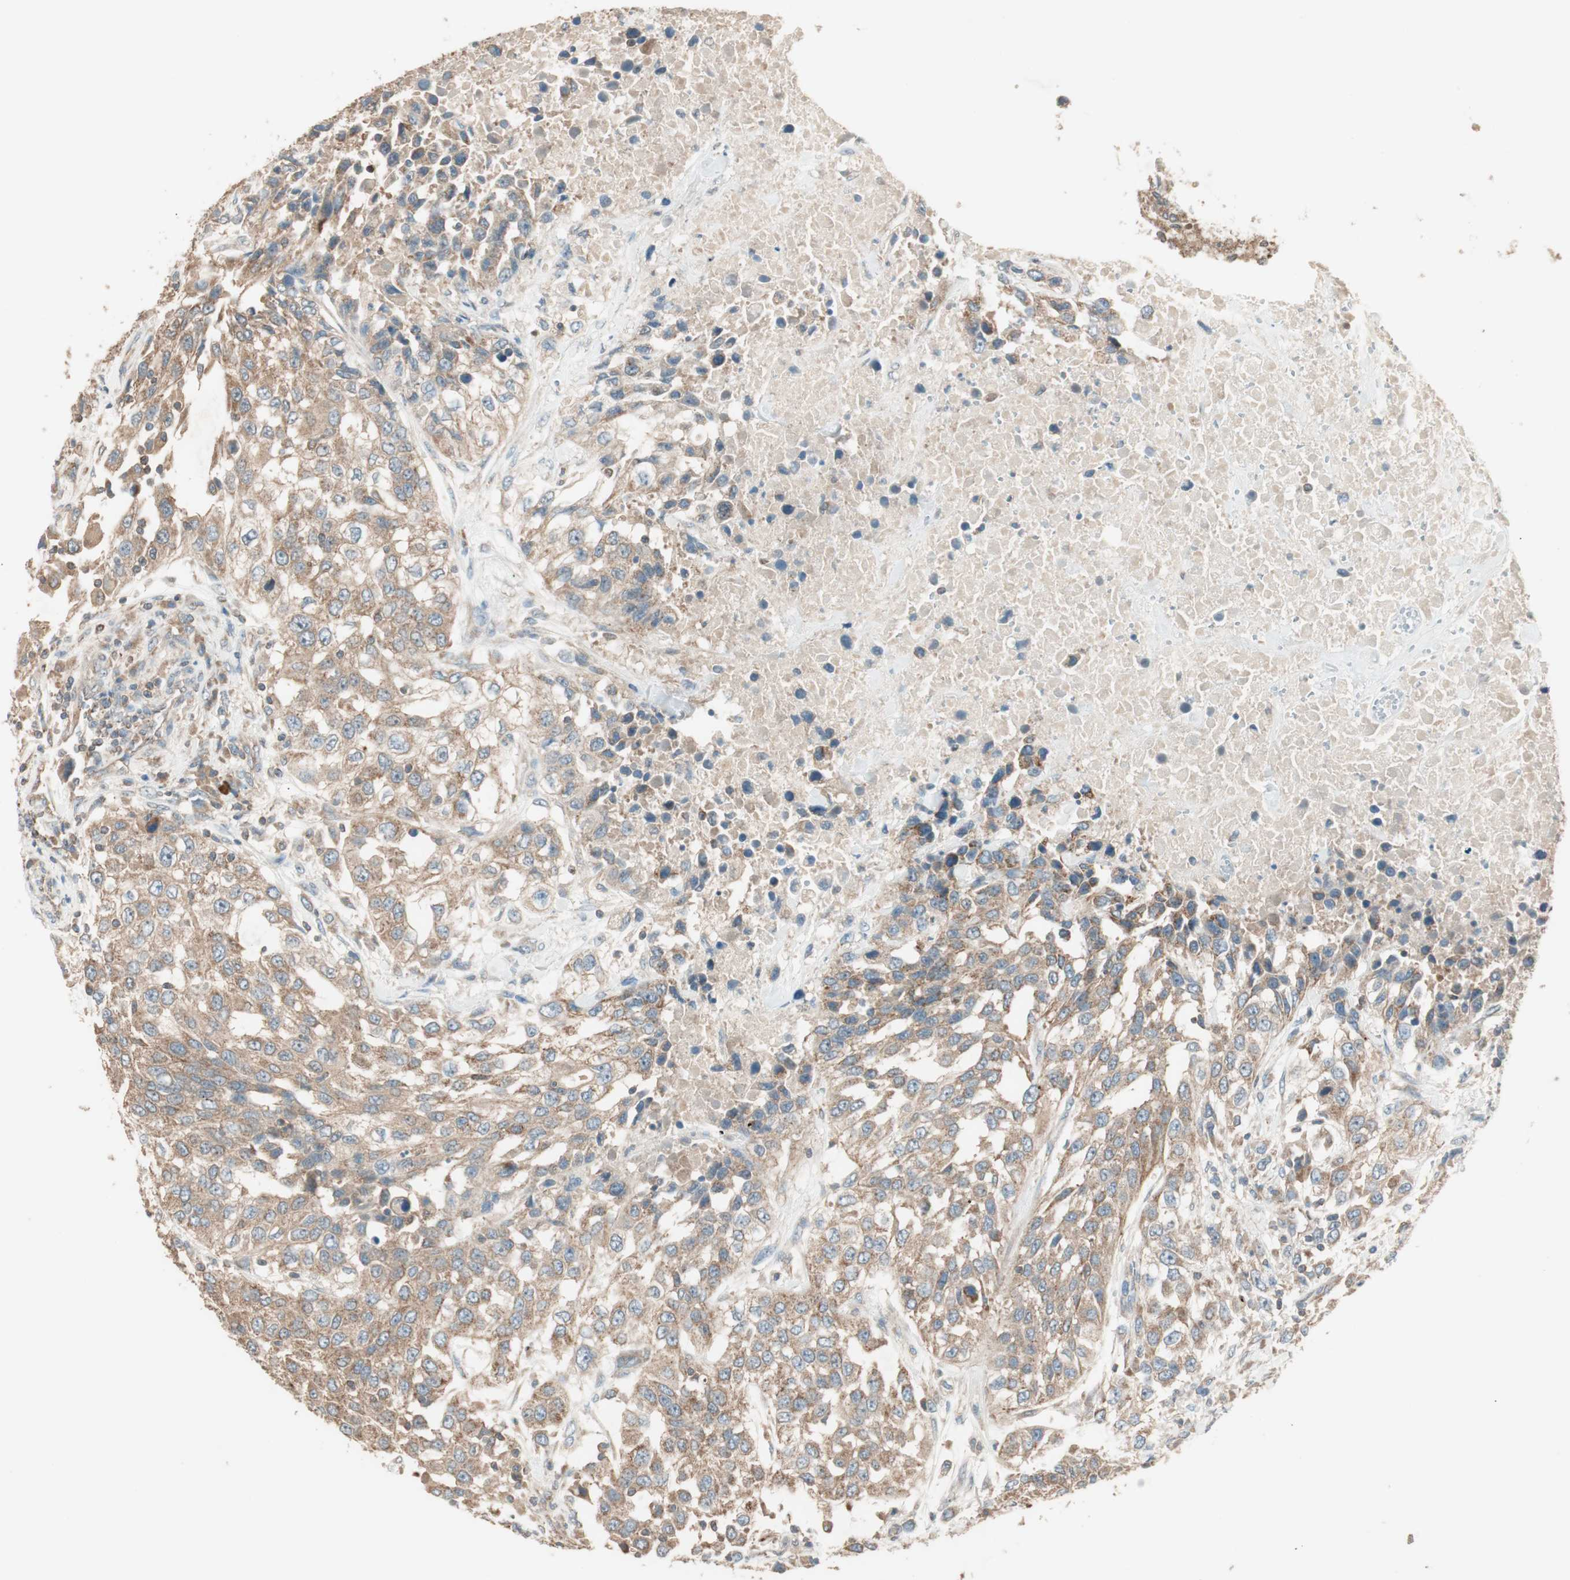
{"staining": {"intensity": "moderate", "quantity": ">75%", "location": "cytoplasmic/membranous"}, "tissue": "urothelial cancer", "cell_type": "Tumor cells", "image_type": "cancer", "snomed": [{"axis": "morphology", "description": "Urothelial carcinoma, High grade"}, {"axis": "topography", "description": "Urinary bladder"}], "caption": "Urothelial cancer stained for a protein demonstrates moderate cytoplasmic/membranous positivity in tumor cells.", "gene": "CC2D1A", "patient": {"sex": "female", "age": 80}}